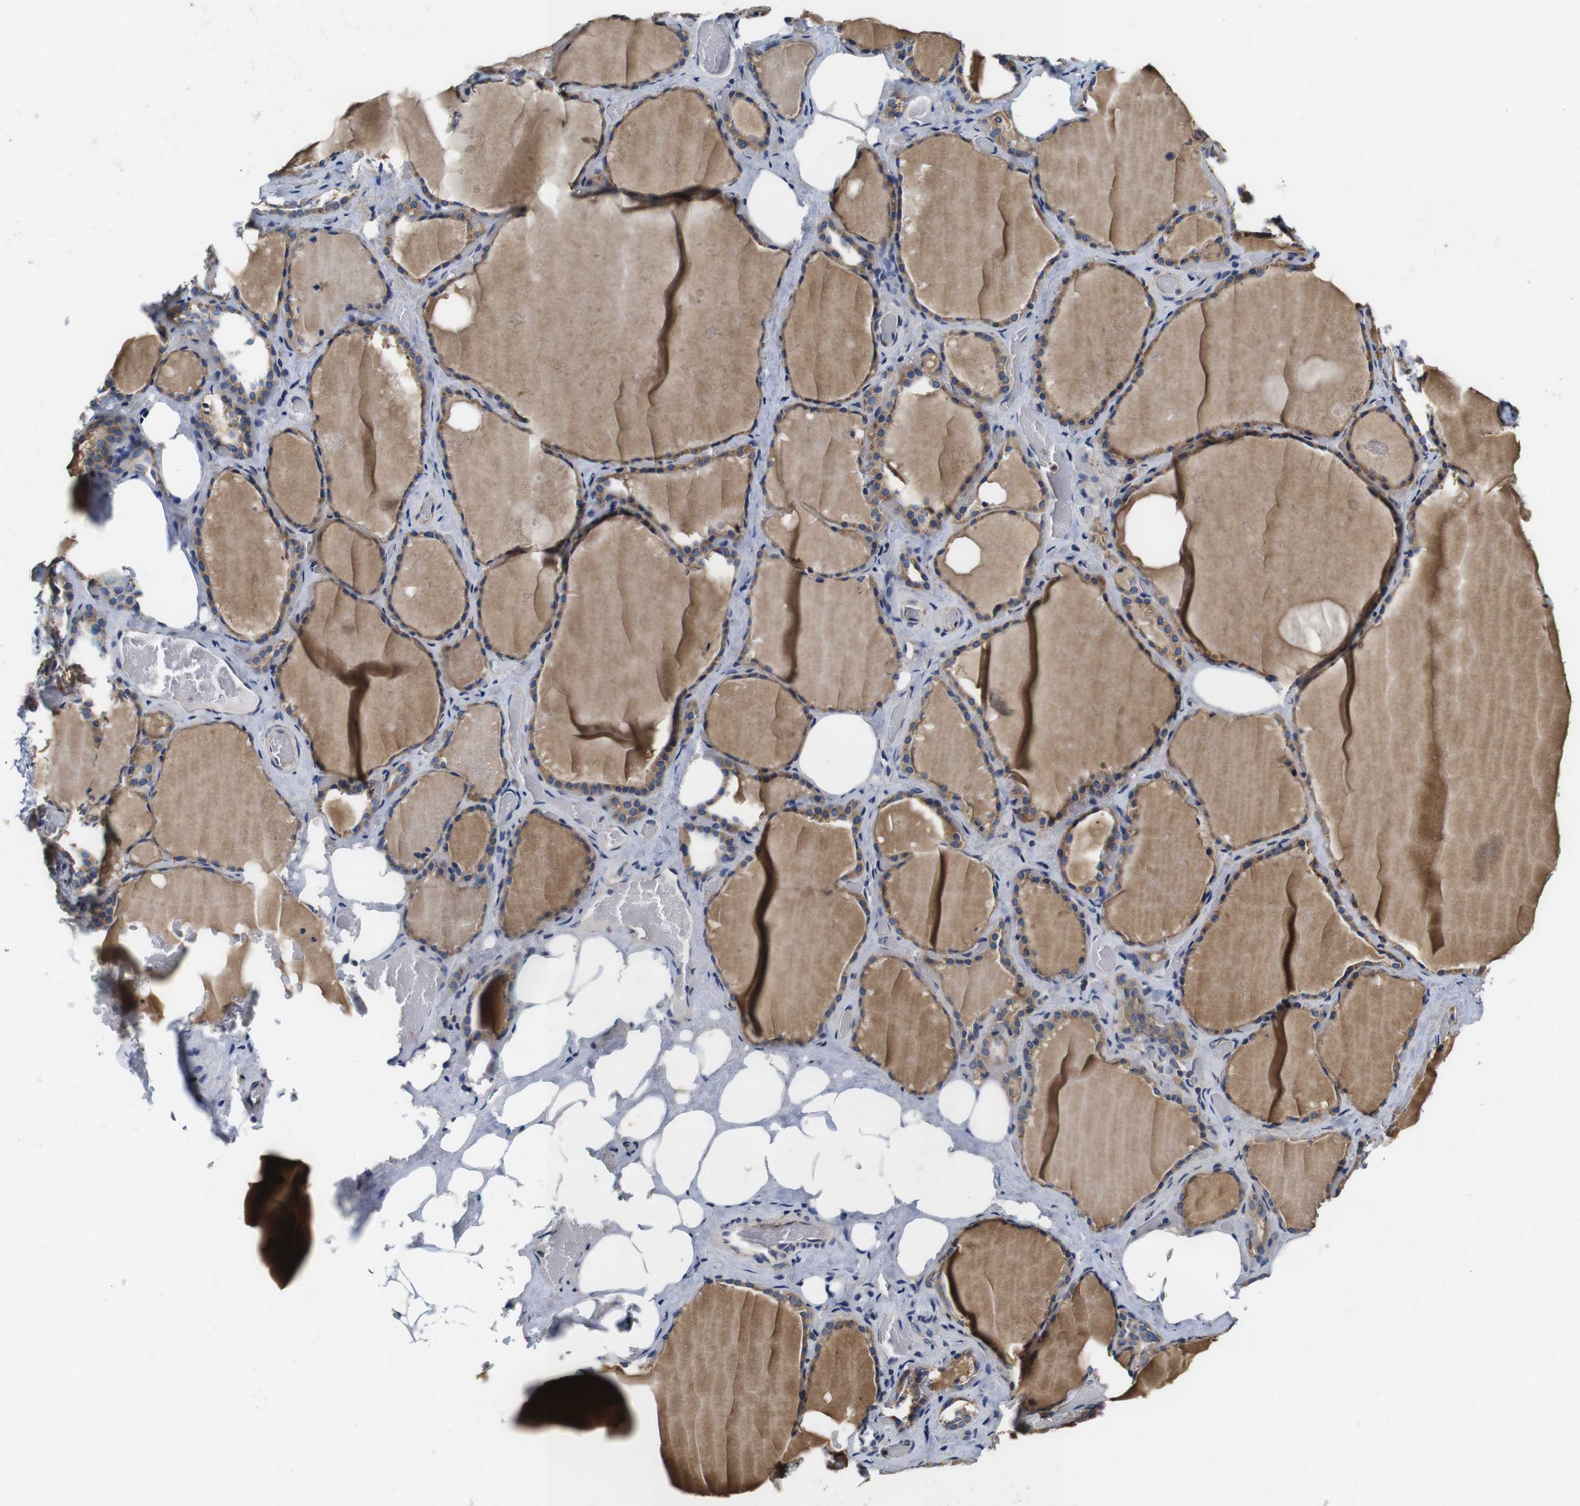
{"staining": {"intensity": "moderate", "quantity": ">75%", "location": "cytoplasmic/membranous"}, "tissue": "thyroid gland", "cell_type": "Glandular cells", "image_type": "normal", "snomed": [{"axis": "morphology", "description": "Normal tissue, NOS"}, {"axis": "topography", "description": "Thyroid gland"}], "caption": "A histopathology image of human thyroid gland stained for a protein demonstrates moderate cytoplasmic/membranous brown staining in glandular cells.", "gene": "MARCHF7", "patient": {"sex": "male", "age": 61}}